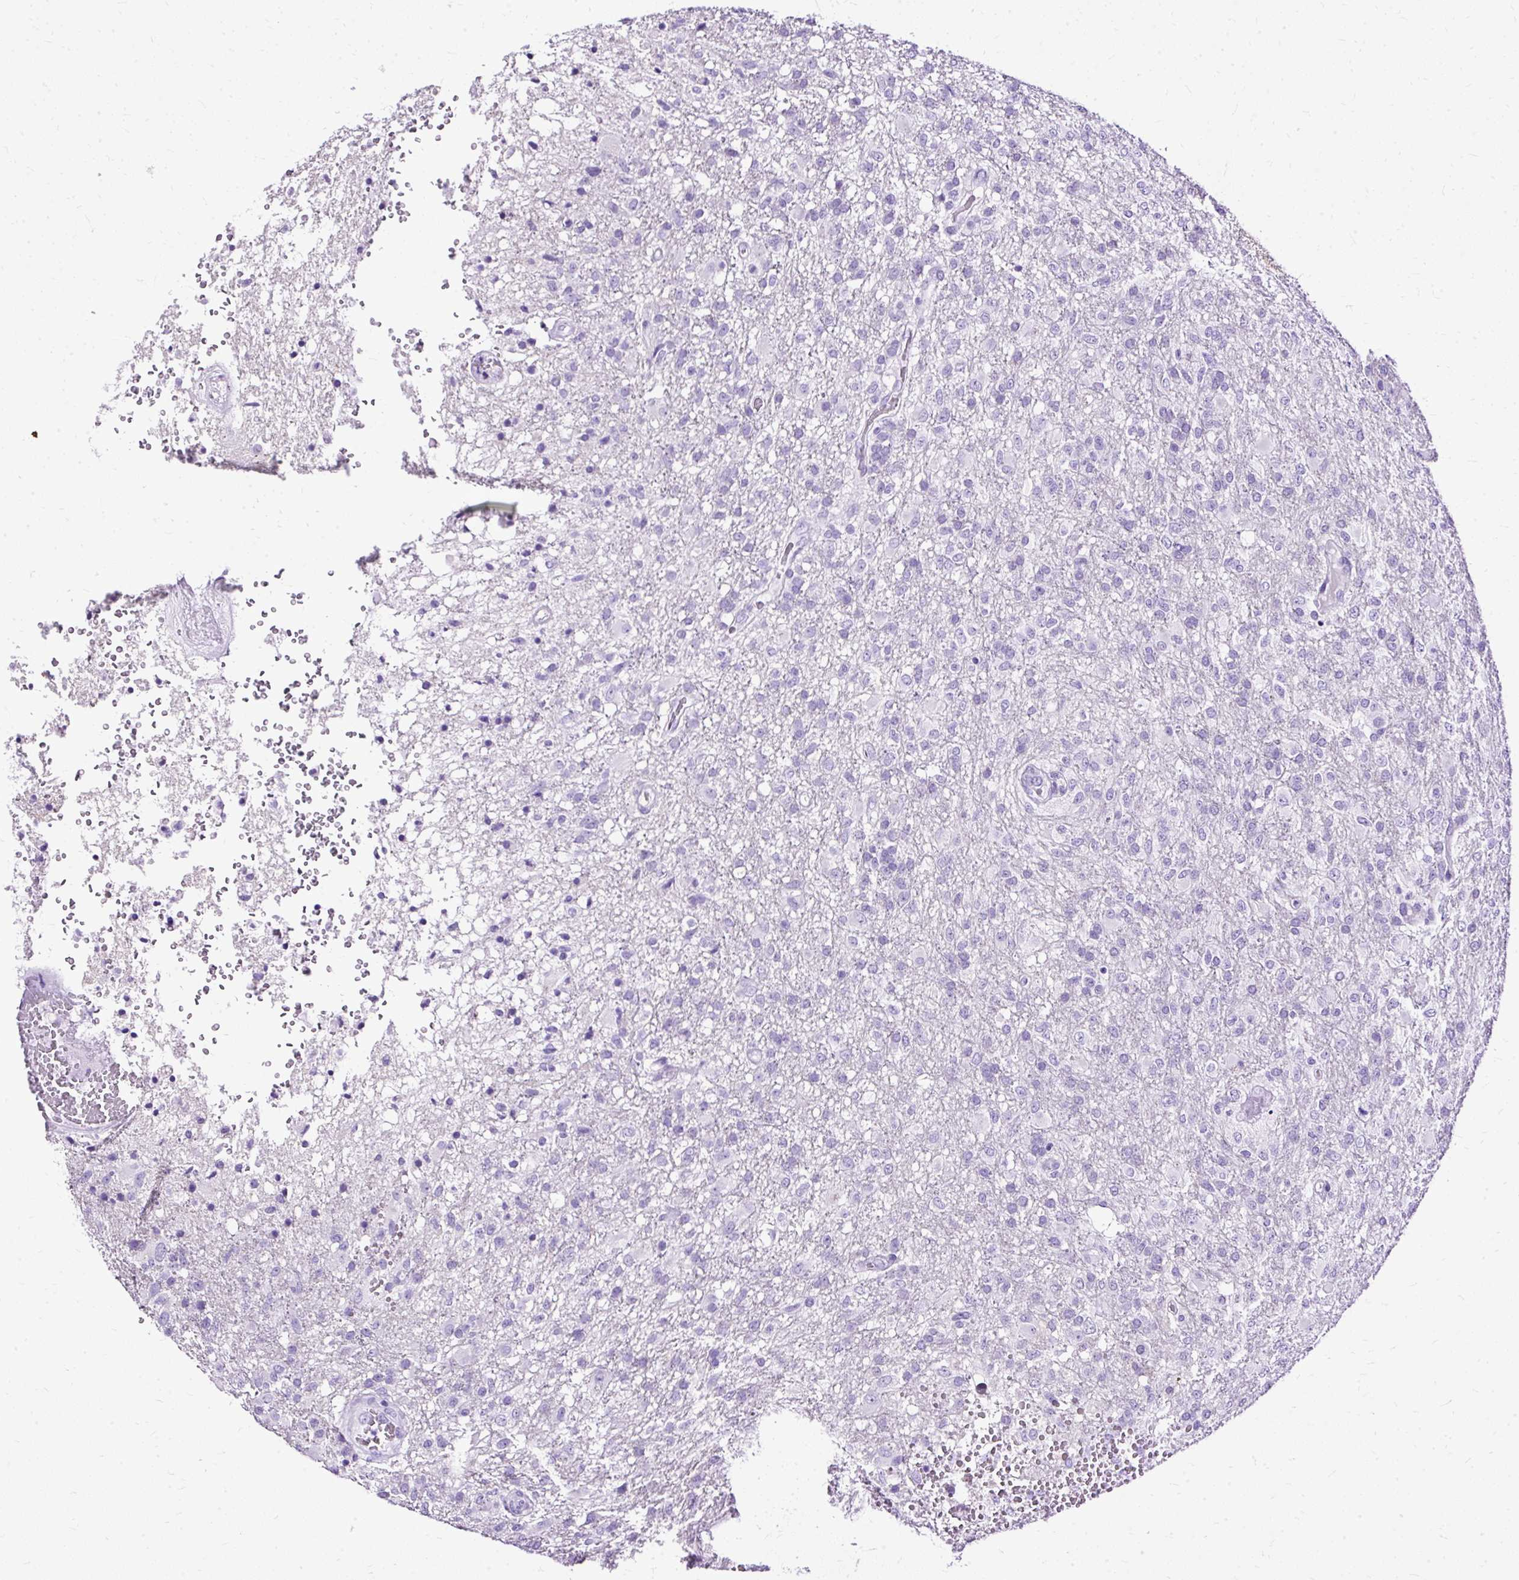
{"staining": {"intensity": "negative", "quantity": "none", "location": "none"}, "tissue": "glioma", "cell_type": "Tumor cells", "image_type": "cancer", "snomed": [{"axis": "morphology", "description": "Glioma, malignant, High grade"}, {"axis": "topography", "description": "Brain"}], "caption": "Micrograph shows no protein expression in tumor cells of glioma tissue.", "gene": "SLC8A2", "patient": {"sex": "female", "age": 74}}